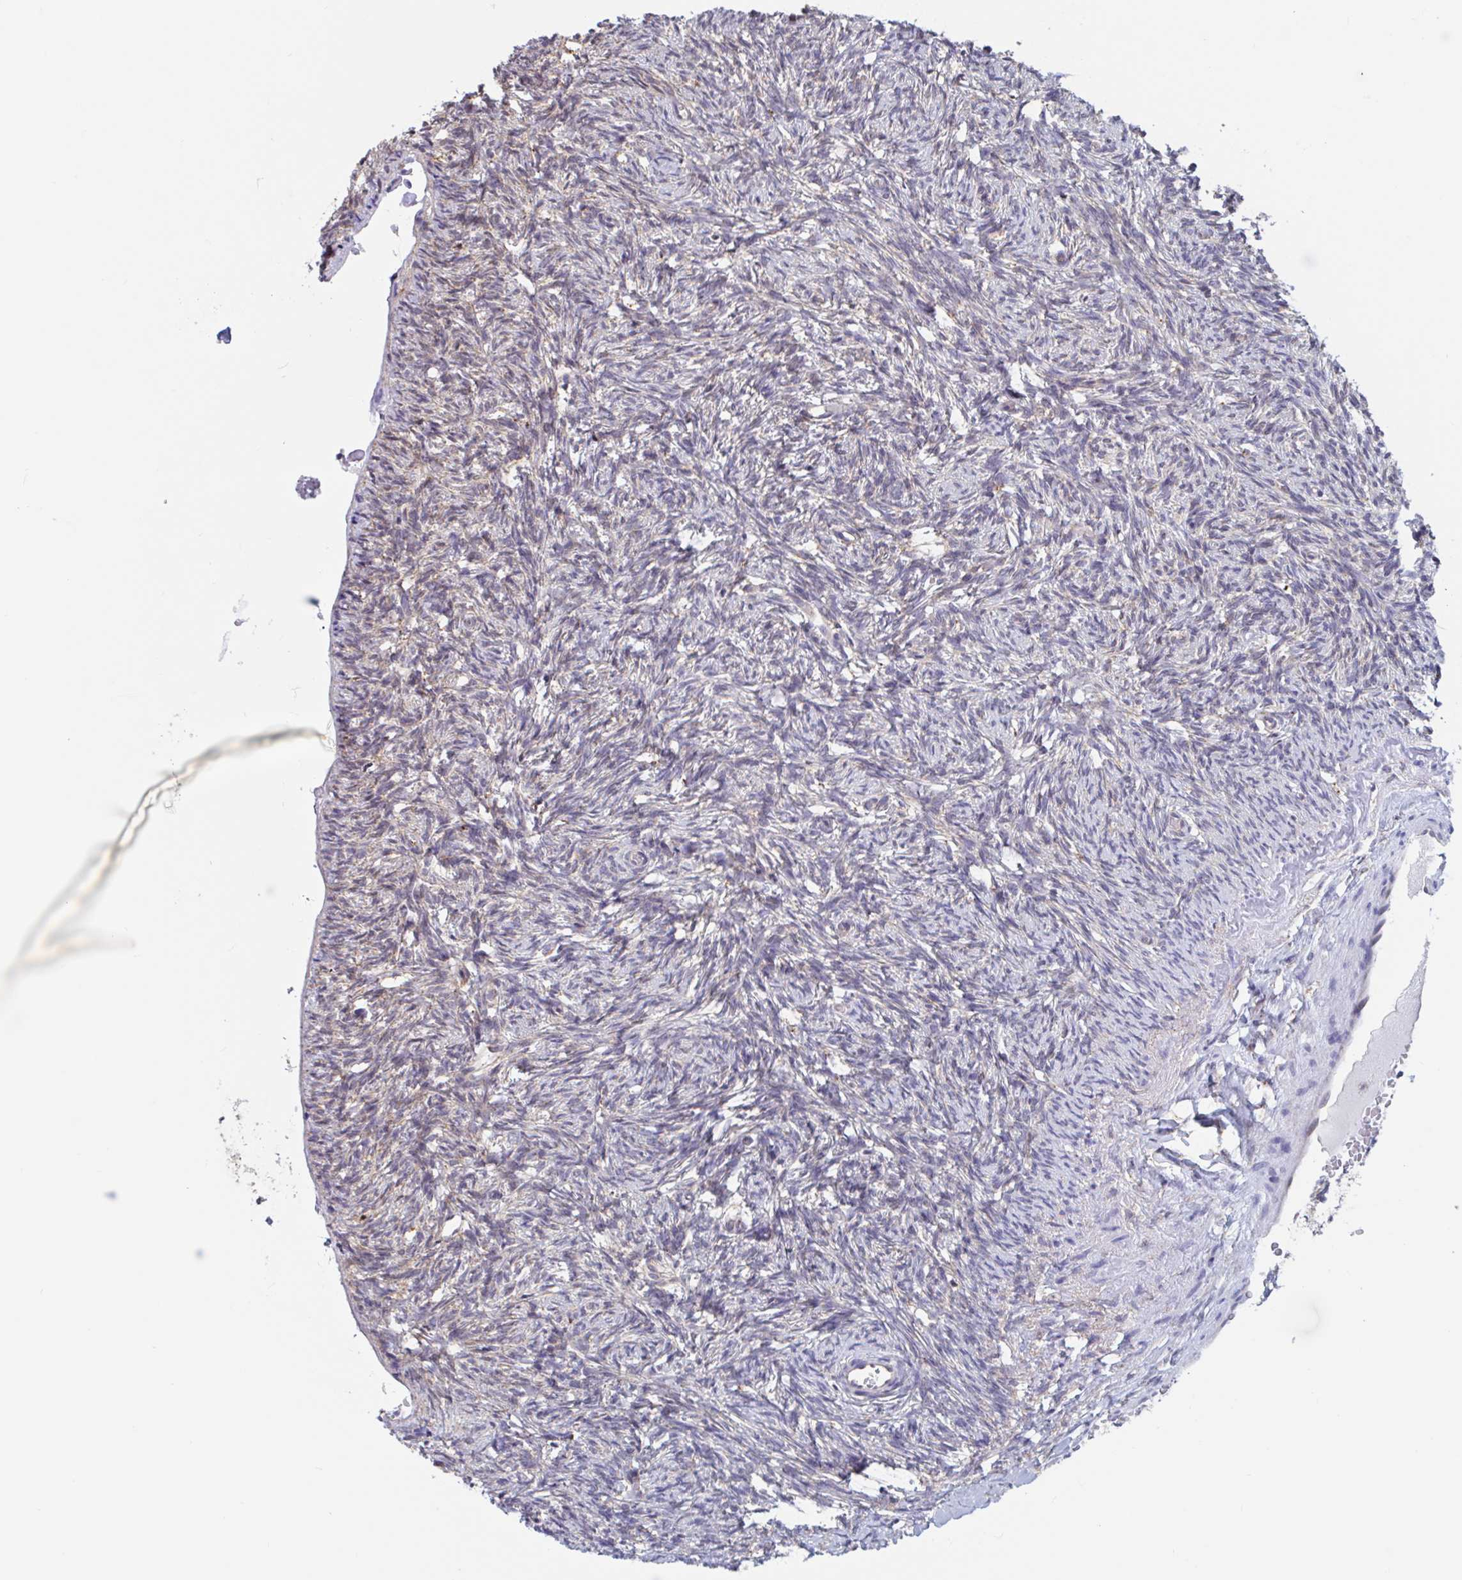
{"staining": {"intensity": "weak", "quantity": "25%-75%", "location": "cytoplasmic/membranous"}, "tissue": "ovary", "cell_type": "Ovarian stroma cells", "image_type": "normal", "snomed": [{"axis": "morphology", "description": "Normal tissue, NOS"}, {"axis": "topography", "description": "Ovary"}], "caption": "Immunohistochemistry (DAB) staining of unremarkable human ovary reveals weak cytoplasmic/membranous protein positivity in approximately 25%-75% of ovarian stroma cells. (IHC, brightfield microscopy, high magnification).", "gene": "SNX8", "patient": {"sex": "female", "age": 33}}